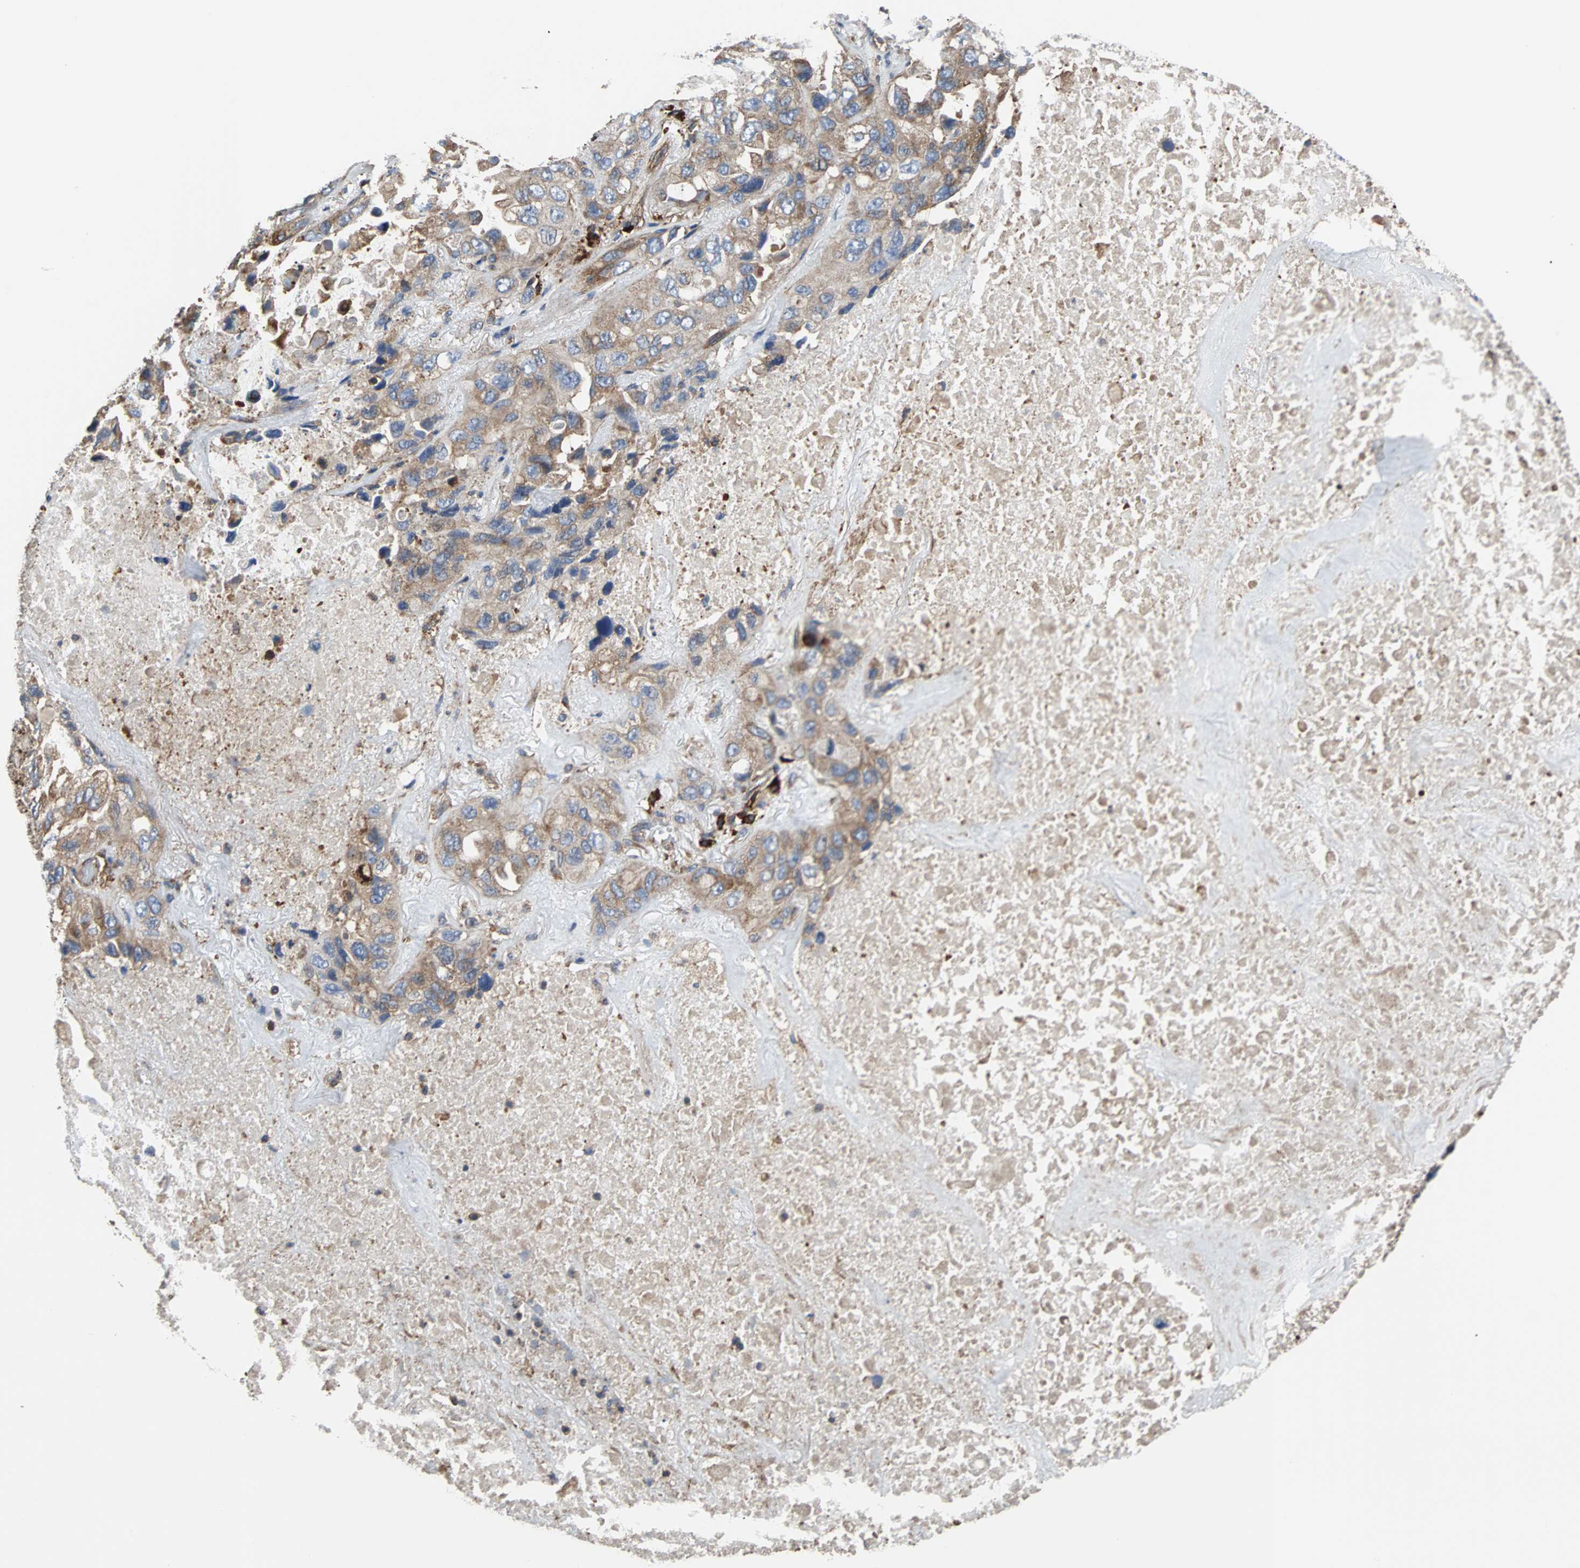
{"staining": {"intensity": "weak", "quantity": ">75%", "location": "cytoplasmic/membranous"}, "tissue": "lung cancer", "cell_type": "Tumor cells", "image_type": "cancer", "snomed": [{"axis": "morphology", "description": "Squamous cell carcinoma, NOS"}, {"axis": "topography", "description": "Lung"}], "caption": "Protein positivity by immunohistochemistry displays weak cytoplasmic/membranous positivity in about >75% of tumor cells in lung cancer. The staining was performed using DAB to visualize the protein expression in brown, while the nuclei were stained in blue with hematoxylin (Magnification: 20x).", "gene": "PLCG2", "patient": {"sex": "female", "age": 73}}